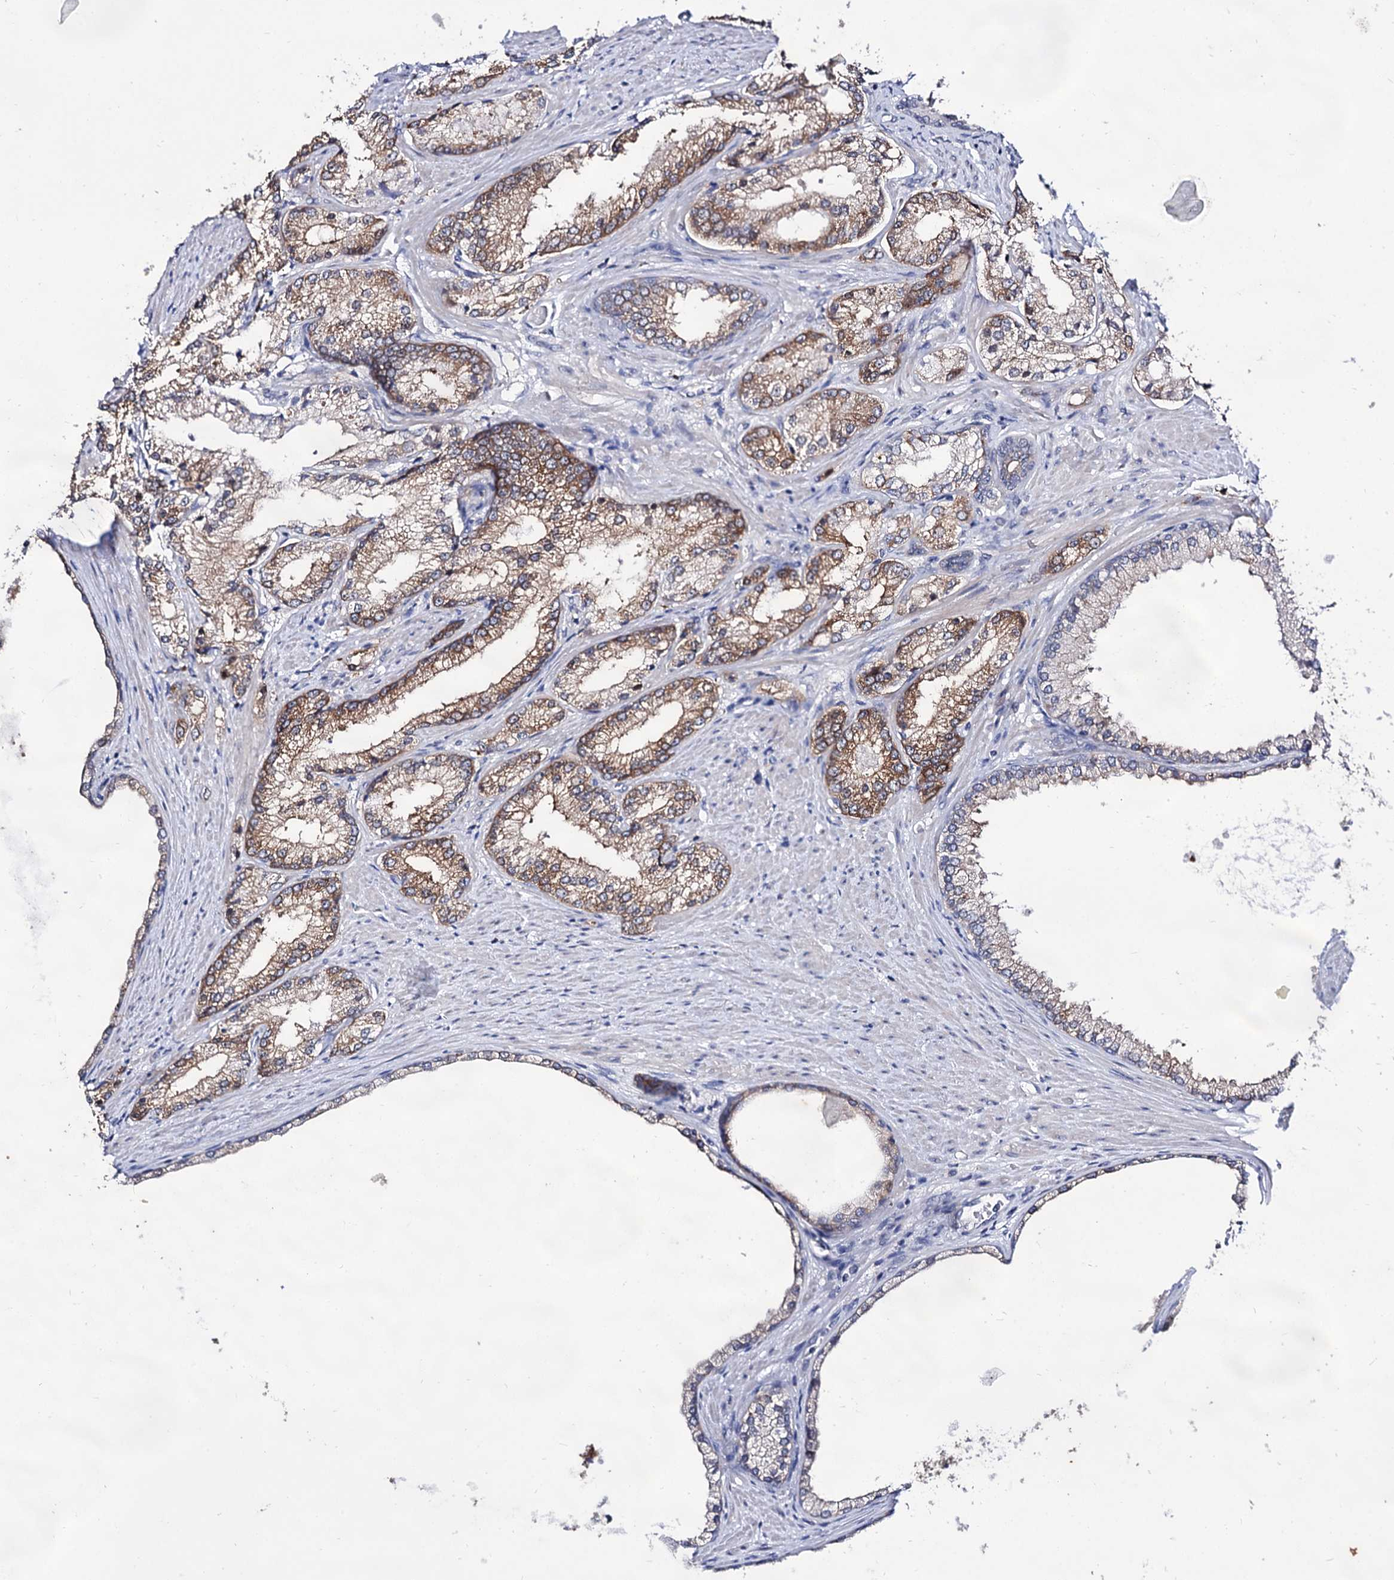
{"staining": {"intensity": "moderate", "quantity": ">75%", "location": "cytoplasmic/membranous"}, "tissue": "prostate cancer", "cell_type": "Tumor cells", "image_type": "cancer", "snomed": [{"axis": "morphology", "description": "Adenocarcinoma, High grade"}, {"axis": "topography", "description": "Prostate"}], "caption": "A histopathology image of human prostate adenocarcinoma (high-grade) stained for a protein displays moderate cytoplasmic/membranous brown staining in tumor cells.", "gene": "ARFIP2", "patient": {"sex": "male", "age": 66}}